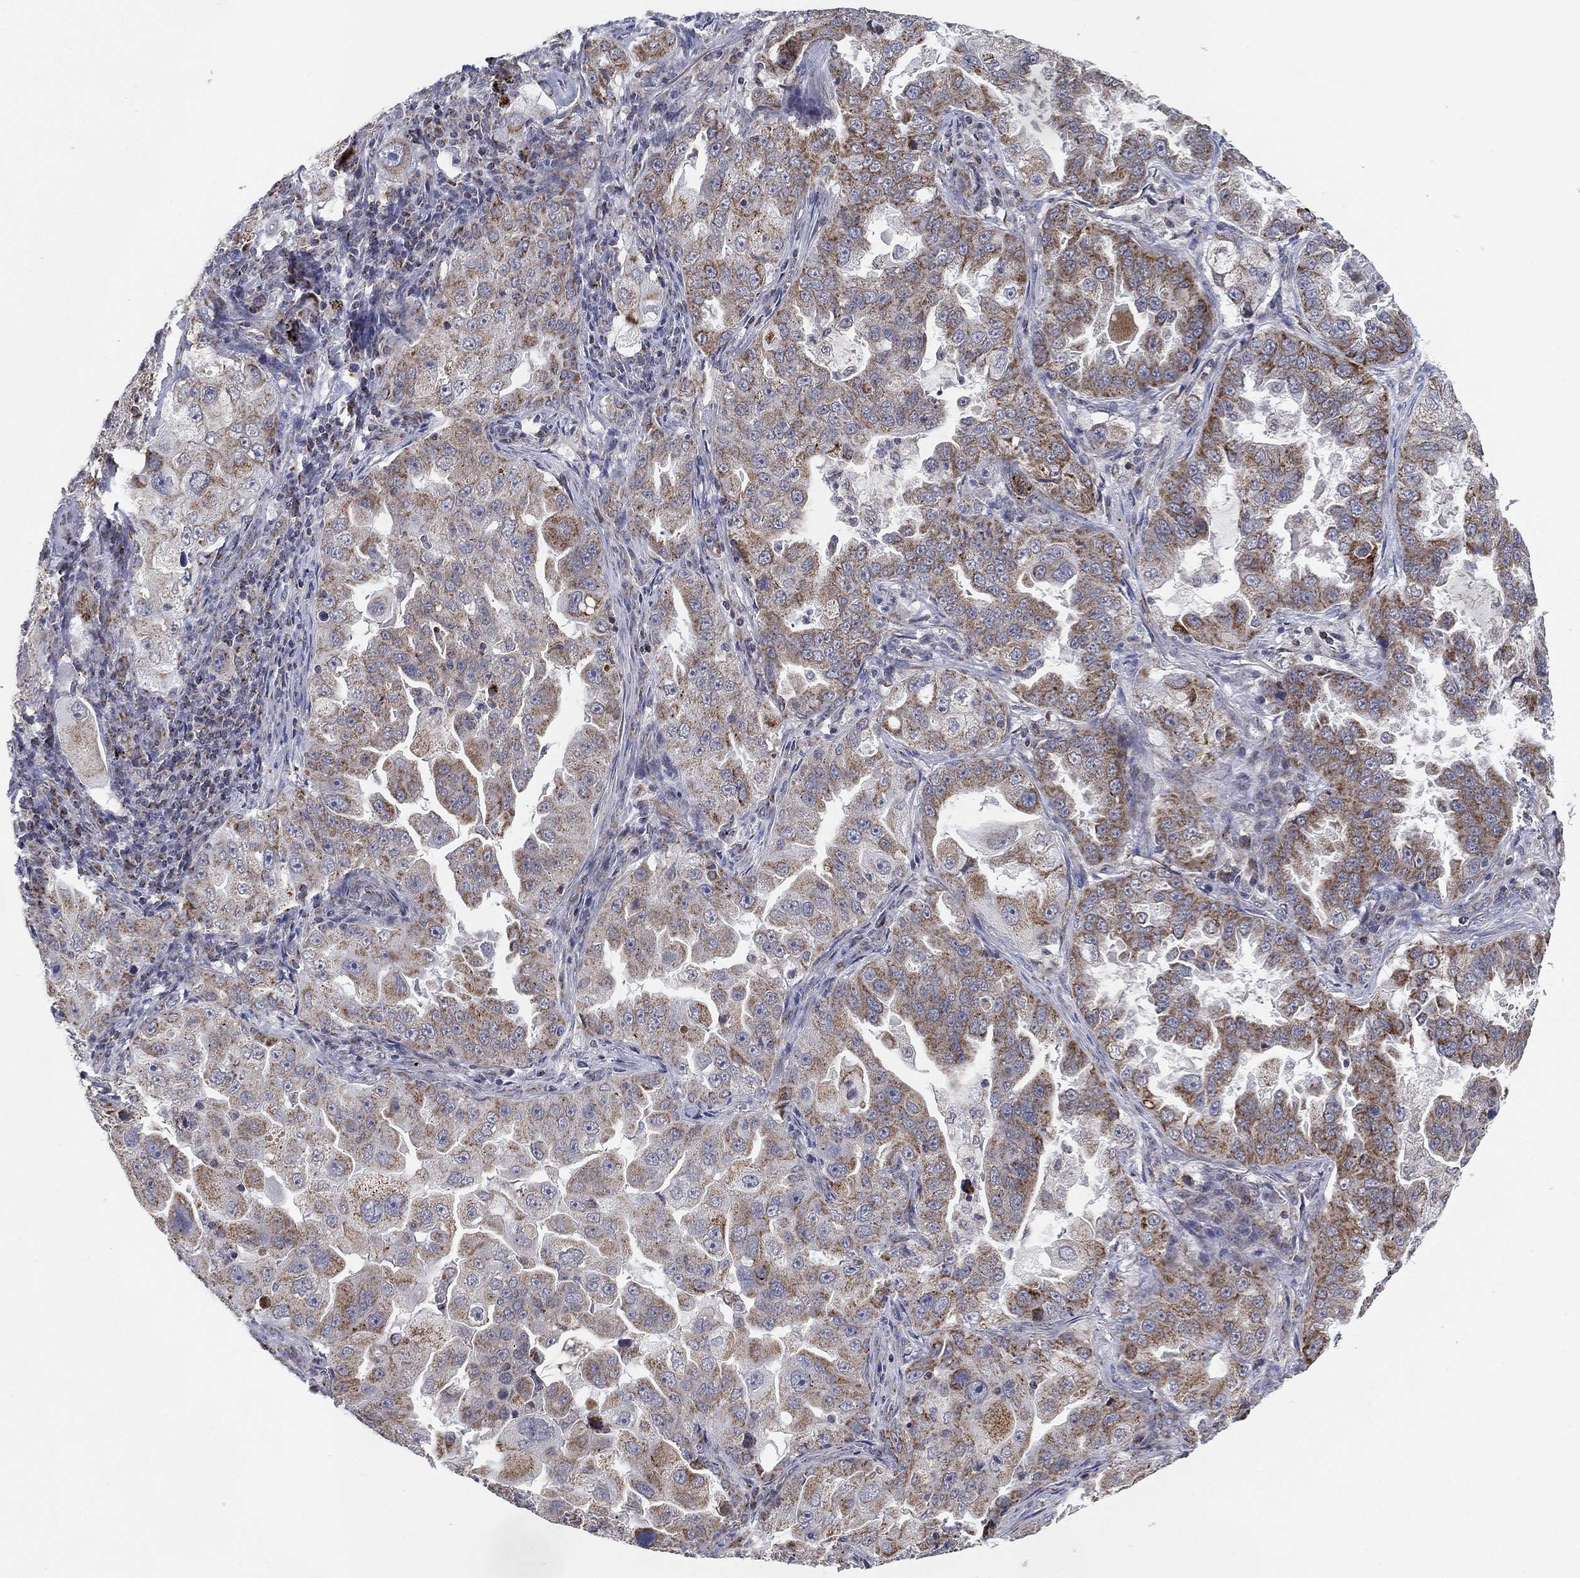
{"staining": {"intensity": "moderate", "quantity": "25%-75%", "location": "cytoplasmic/membranous"}, "tissue": "lung cancer", "cell_type": "Tumor cells", "image_type": "cancer", "snomed": [{"axis": "morphology", "description": "Adenocarcinoma, NOS"}, {"axis": "topography", "description": "Lung"}], "caption": "Adenocarcinoma (lung) stained for a protein reveals moderate cytoplasmic/membranous positivity in tumor cells.", "gene": "PSMG4", "patient": {"sex": "female", "age": 61}}